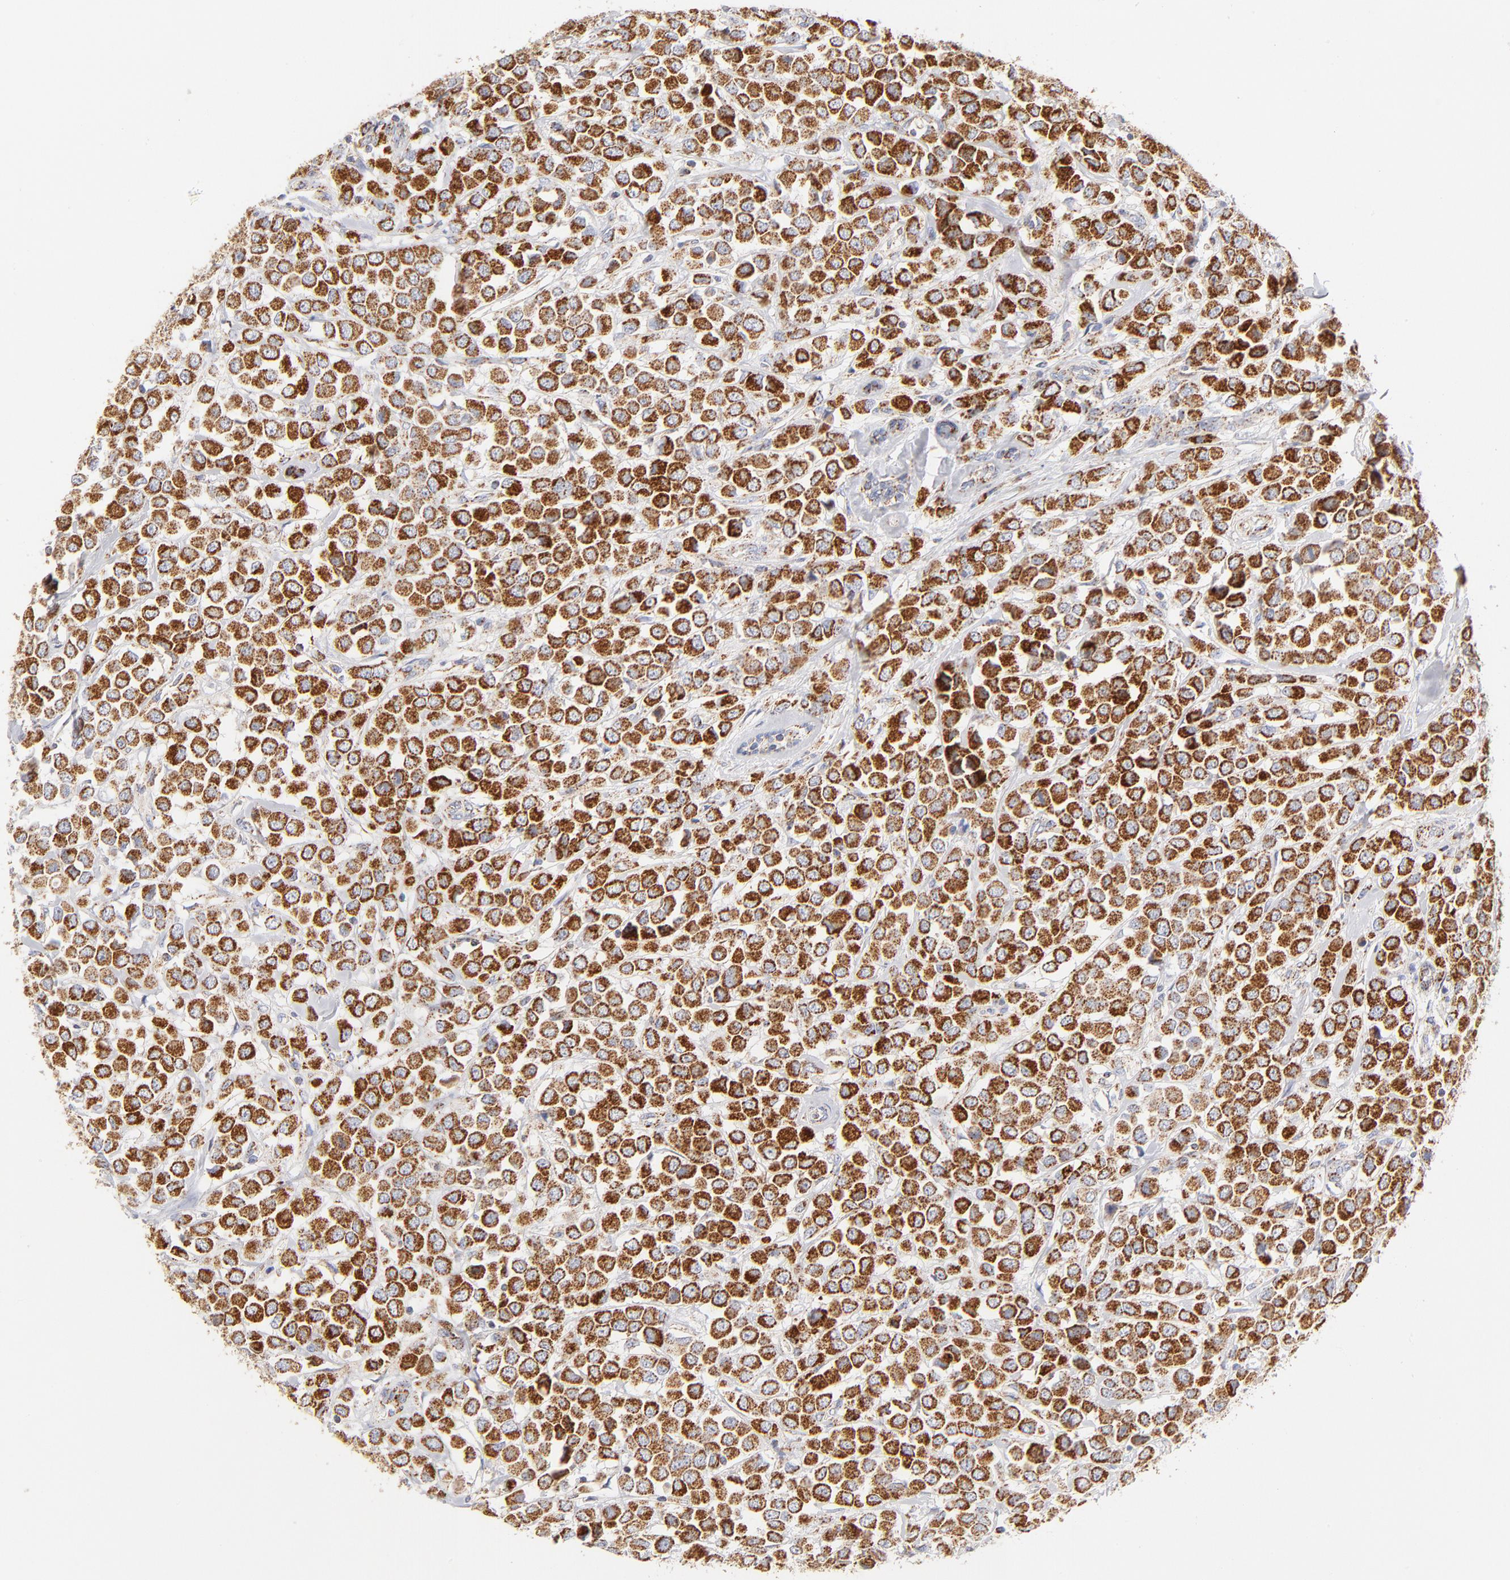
{"staining": {"intensity": "strong", "quantity": ">75%", "location": "cytoplasmic/membranous"}, "tissue": "breast cancer", "cell_type": "Tumor cells", "image_type": "cancer", "snomed": [{"axis": "morphology", "description": "Duct carcinoma"}, {"axis": "topography", "description": "Breast"}], "caption": "Human breast cancer stained with a brown dye demonstrates strong cytoplasmic/membranous positive staining in about >75% of tumor cells.", "gene": "DLAT", "patient": {"sex": "female", "age": 61}}